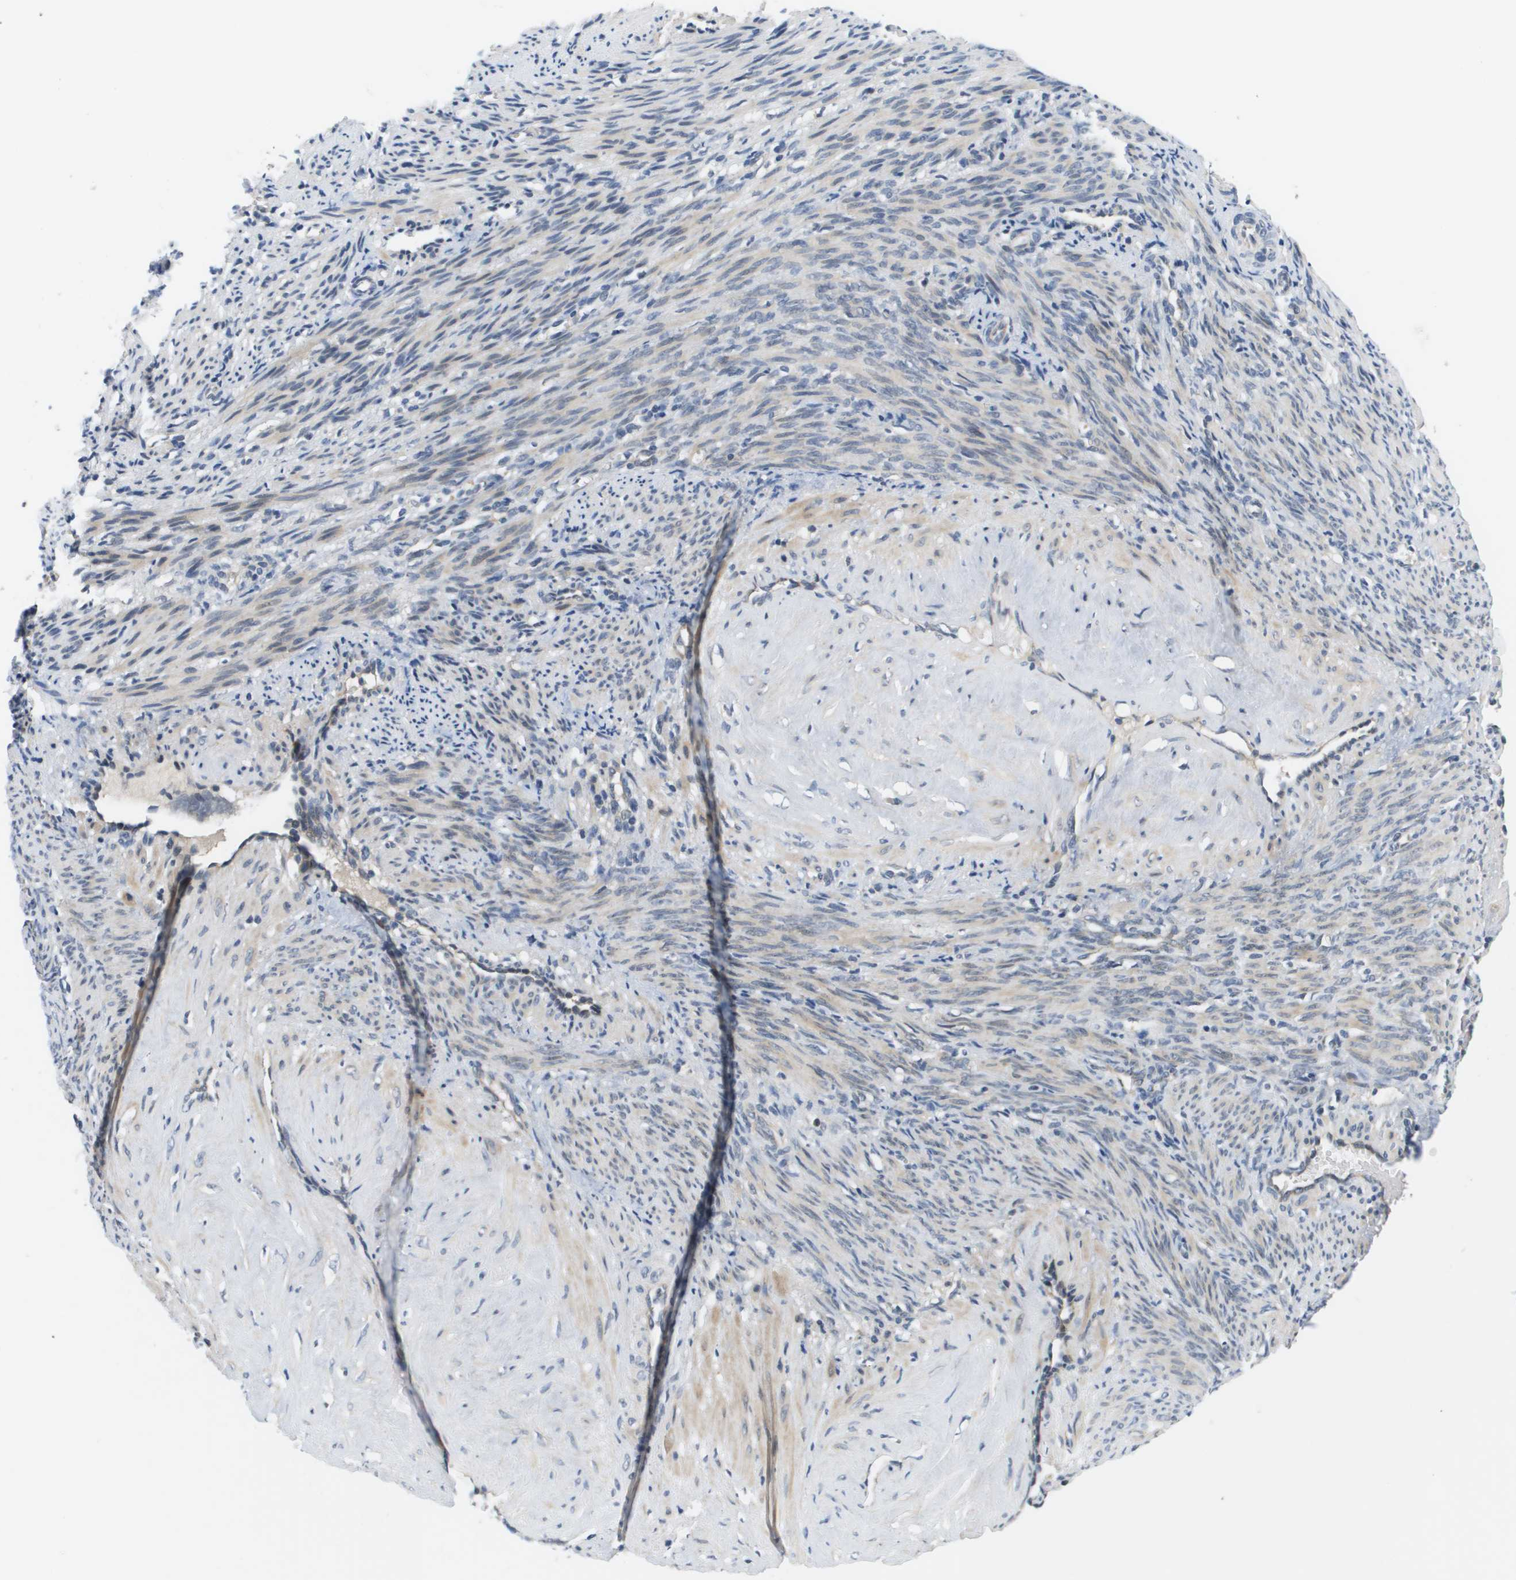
{"staining": {"intensity": "weak", "quantity": "25%-75%", "location": "cytoplasmic/membranous"}, "tissue": "smooth muscle", "cell_type": "Smooth muscle cells", "image_type": "normal", "snomed": [{"axis": "morphology", "description": "Normal tissue, NOS"}, {"axis": "topography", "description": "Endometrium"}], "caption": "This photomicrograph exhibits normal smooth muscle stained with immunohistochemistry to label a protein in brown. The cytoplasmic/membranous of smooth muscle cells show weak positivity for the protein. Nuclei are counter-stained blue.", "gene": "SLC25A20", "patient": {"sex": "female", "age": 33}}